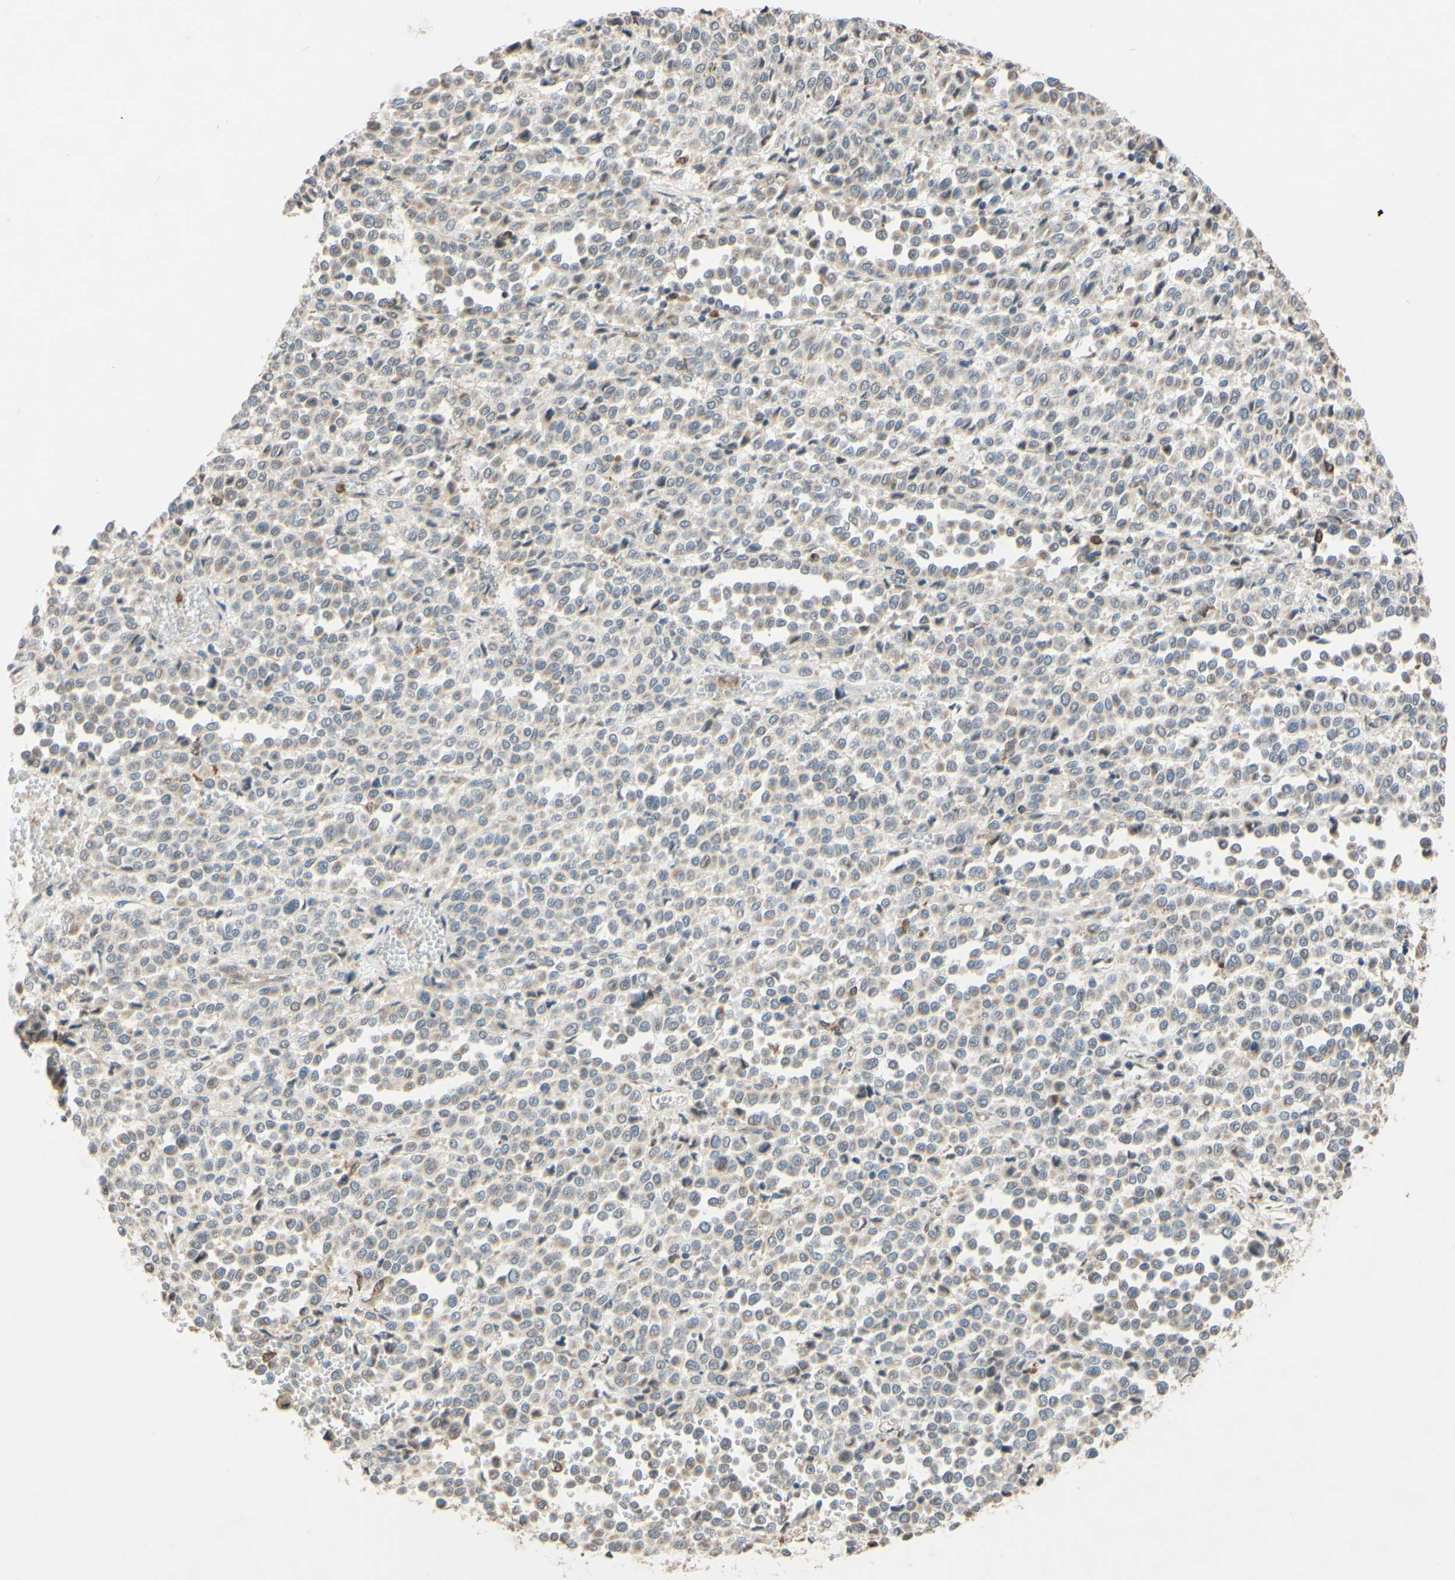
{"staining": {"intensity": "weak", "quantity": "25%-75%", "location": "cytoplasmic/membranous"}, "tissue": "melanoma", "cell_type": "Tumor cells", "image_type": "cancer", "snomed": [{"axis": "morphology", "description": "Malignant melanoma, Metastatic site"}, {"axis": "topography", "description": "Pancreas"}], "caption": "Protein analysis of melanoma tissue shows weak cytoplasmic/membranous staining in about 25%-75% of tumor cells. Immunohistochemistry stains the protein in brown and the nuclei are stained blue.", "gene": "GATA1", "patient": {"sex": "female", "age": 30}}